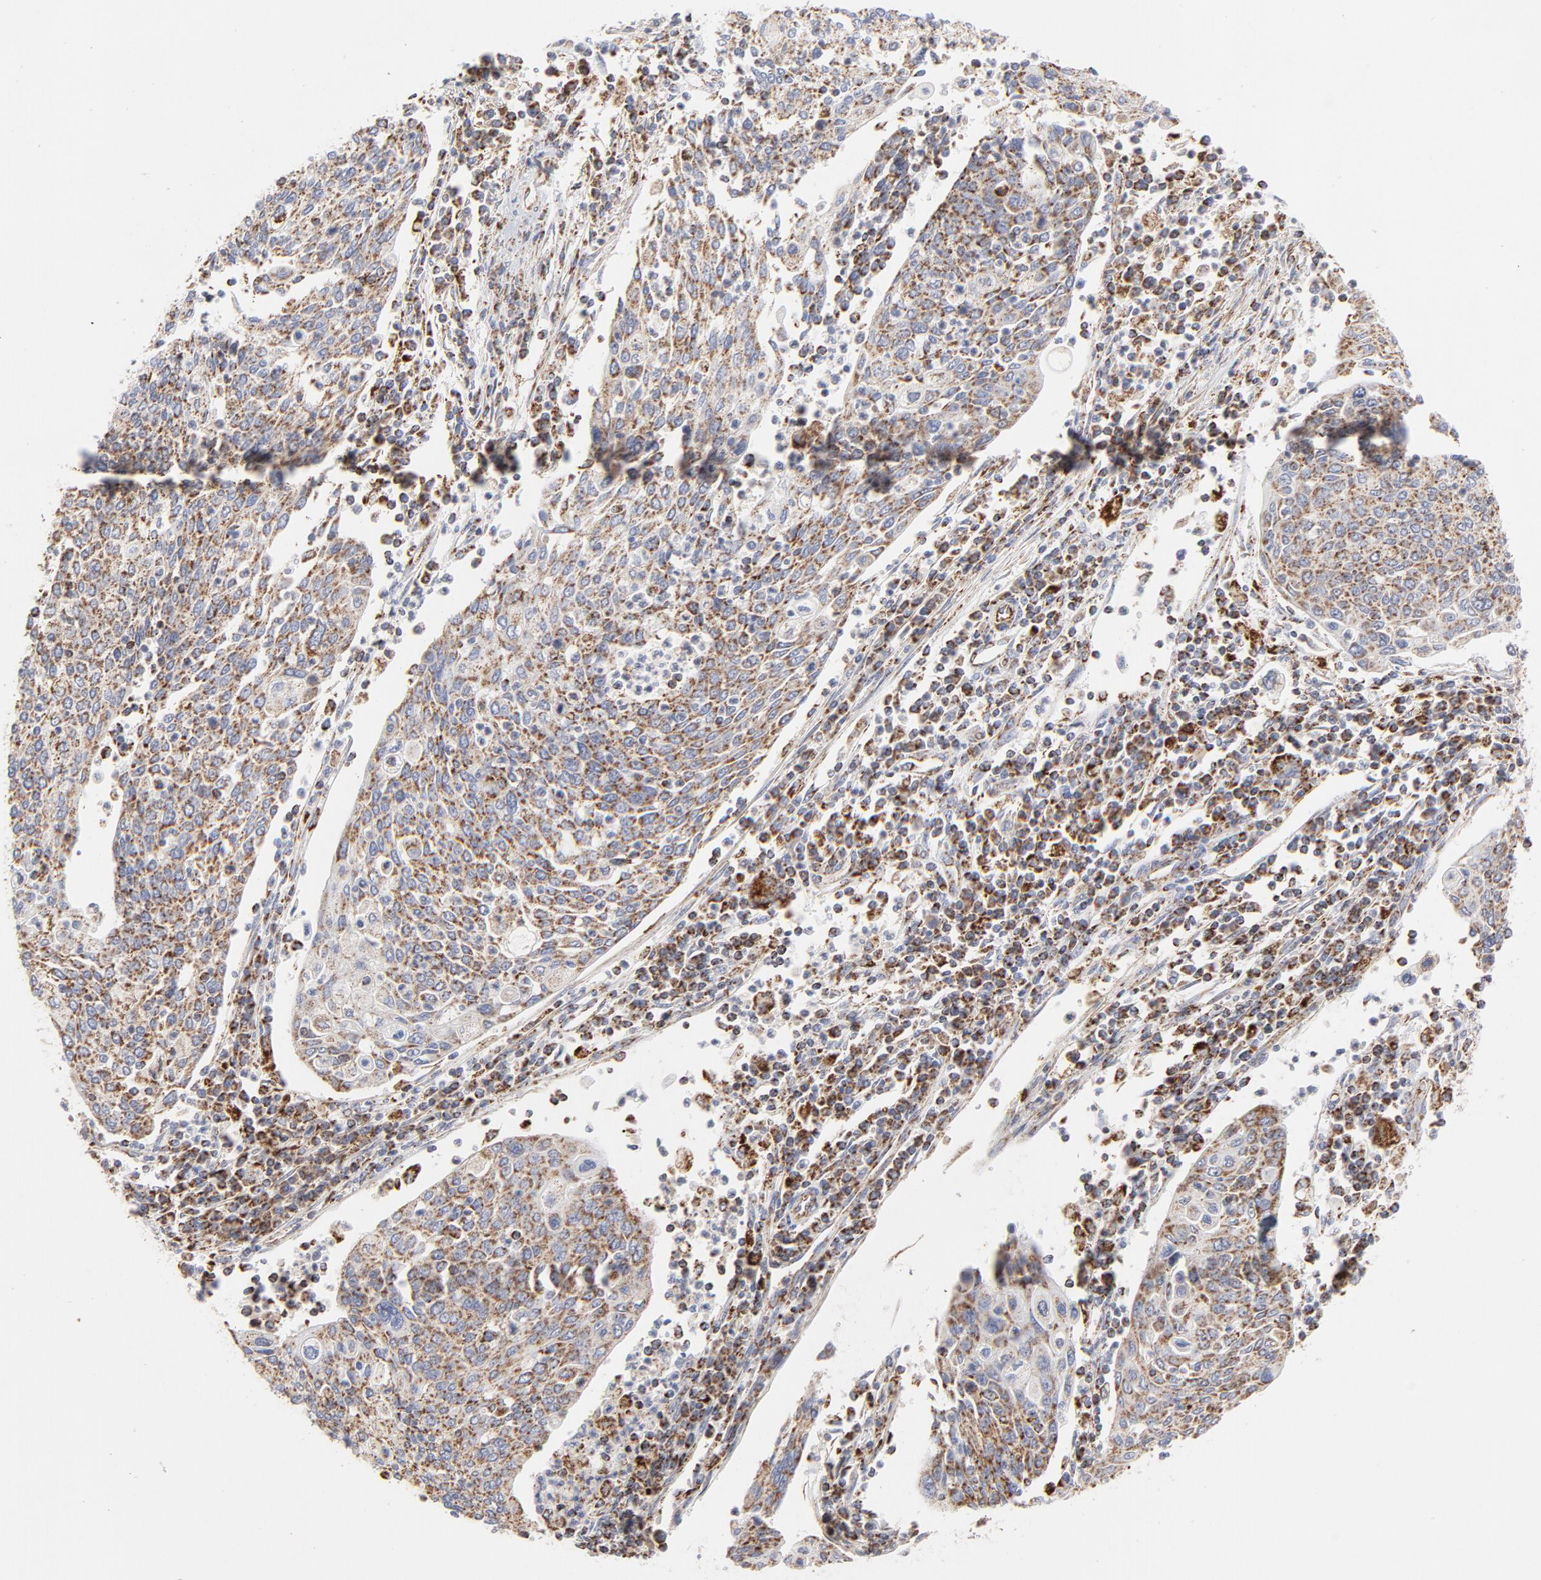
{"staining": {"intensity": "strong", "quantity": ">75%", "location": "cytoplasmic/membranous"}, "tissue": "cervical cancer", "cell_type": "Tumor cells", "image_type": "cancer", "snomed": [{"axis": "morphology", "description": "Squamous cell carcinoma, NOS"}, {"axis": "topography", "description": "Cervix"}], "caption": "Squamous cell carcinoma (cervical) stained with IHC reveals strong cytoplasmic/membranous staining in approximately >75% of tumor cells. (brown staining indicates protein expression, while blue staining denotes nuclei).", "gene": "ASB3", "patient": {"sex": "female", "age": 40}}